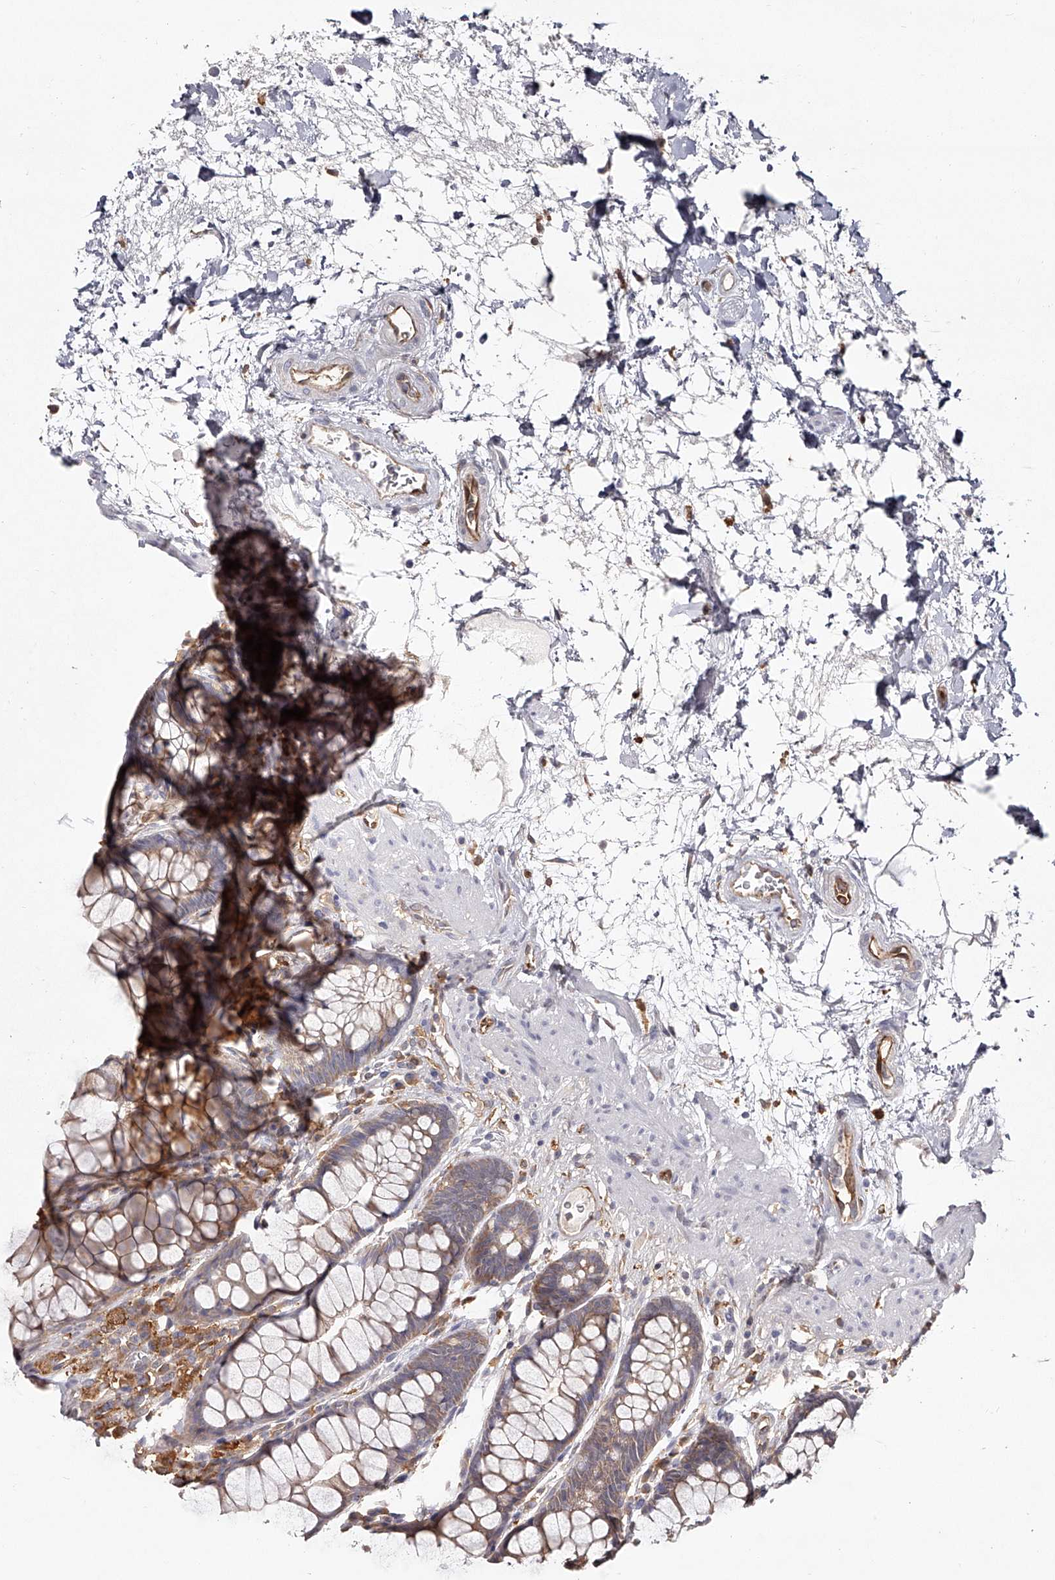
{"staining": {"intensity": "moderate", "quantity": ">75%", "location": "cytoplasmic/membranous"}, "tissue": "rectum", "cell_type": "Glandular cells", "image_type": "normal", "snomed": [{"axis": "morphology", "description": "Normal tissue, NOS"}, {"axis": "topography", "description": "Rectum"}], "caption": "Rectum stained with immunohistochemistry (IHC) reveals moderate cytoplasmic/membranous expression in about >75% of glandular cells.", "gene": "LAP3", "patient": {"sex": "male", "age": 64}}